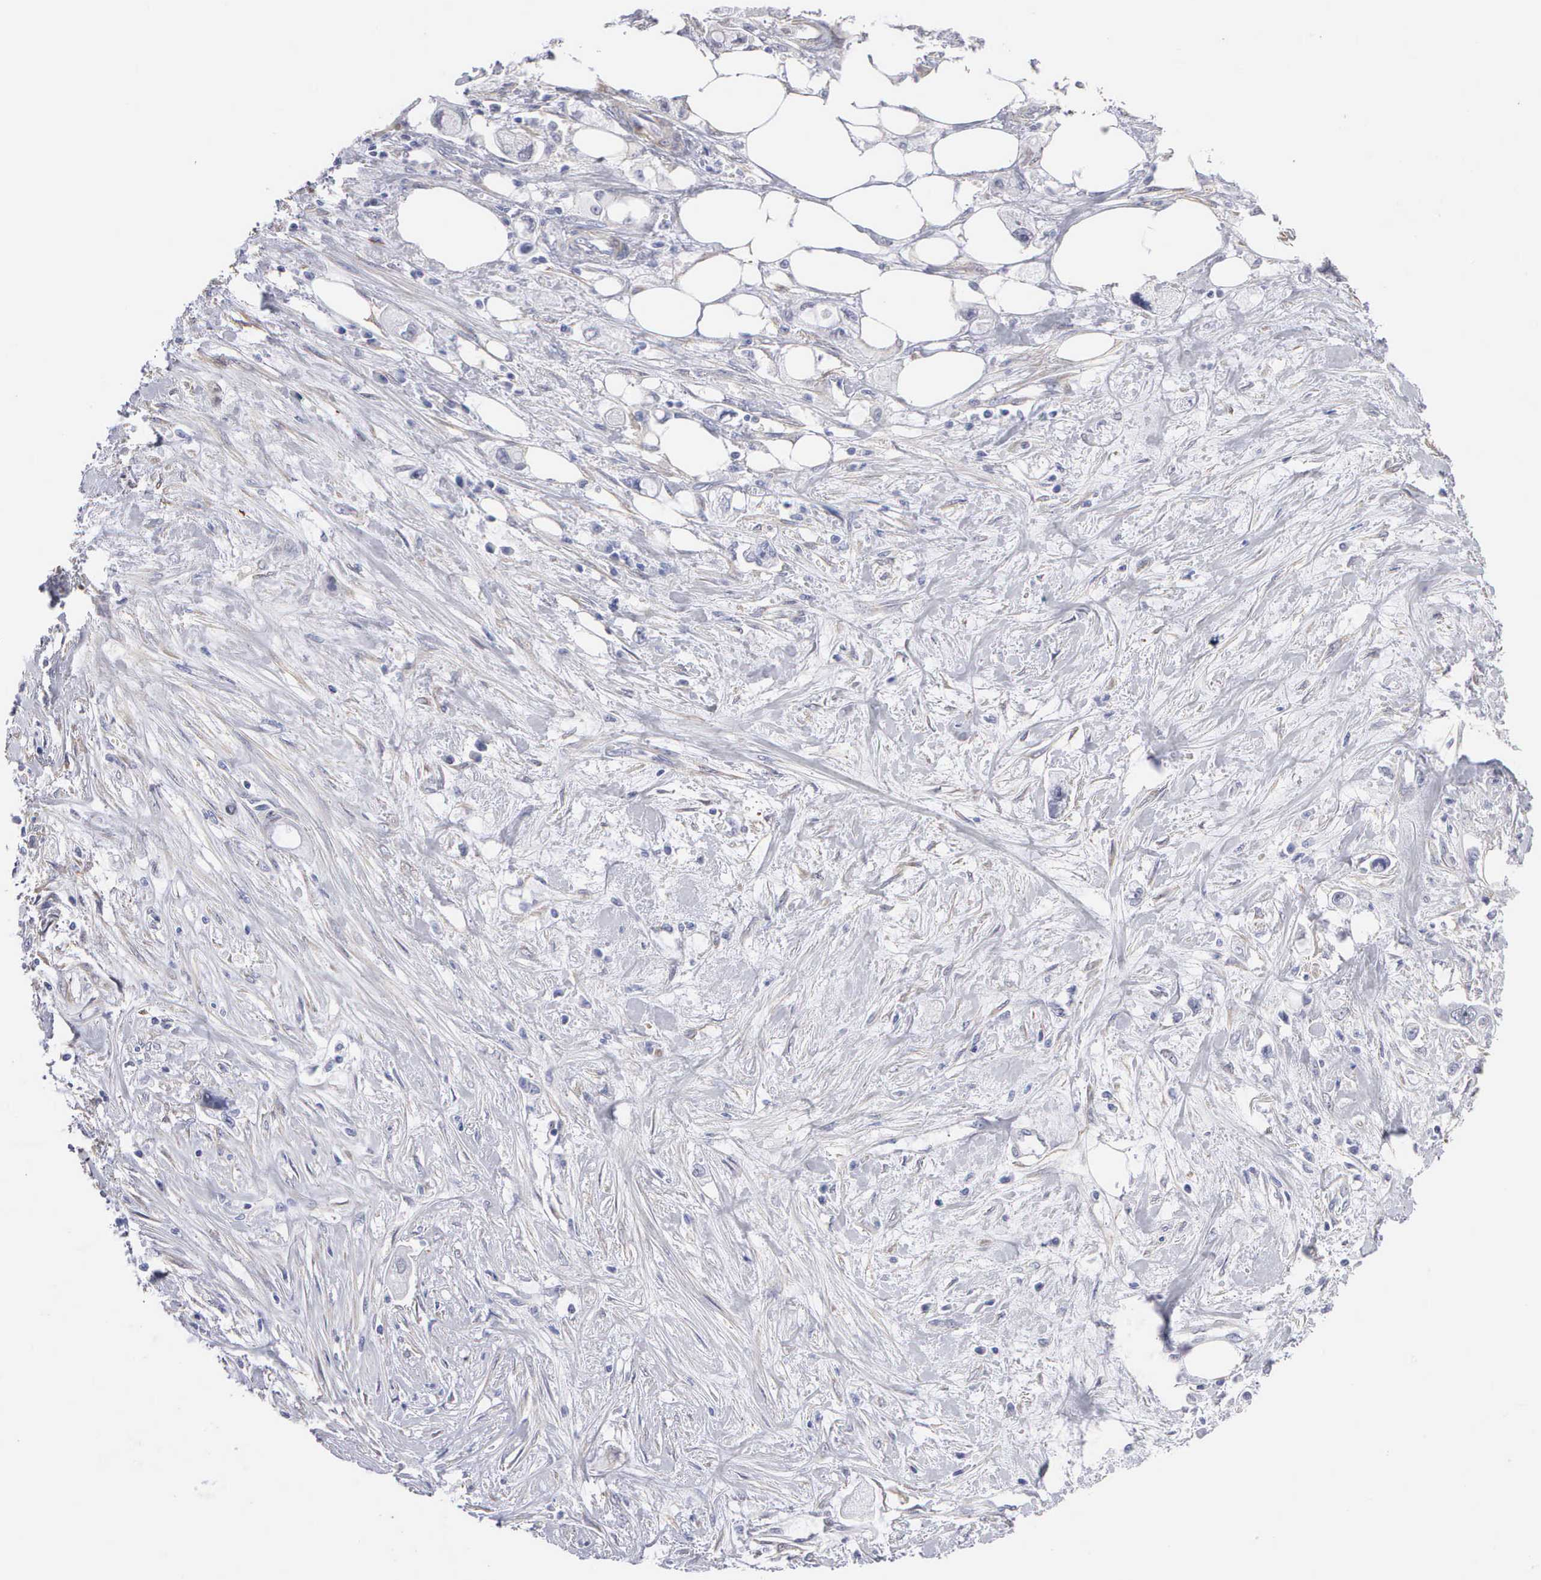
{"staining": {"intensity": "negative", "quantity": "none", "location": "none"}, "tissue": "pancreatic cancer", "cell_type": "Tumor cells", "image_type": "cancer", "snomed": [{"axis": "morphology", "description": "Adenocarcinoma, NOS"}, {"axis": "topography", "description": "Pancreas"}, {"axis": "topography", "description": "Stomach, upper"}], "caption": "Tumor cells show no significant staining in pancreatic adenocarcinoma.", "gene": "ELFN2", "patient": {"sex": "male", "age": 77}}